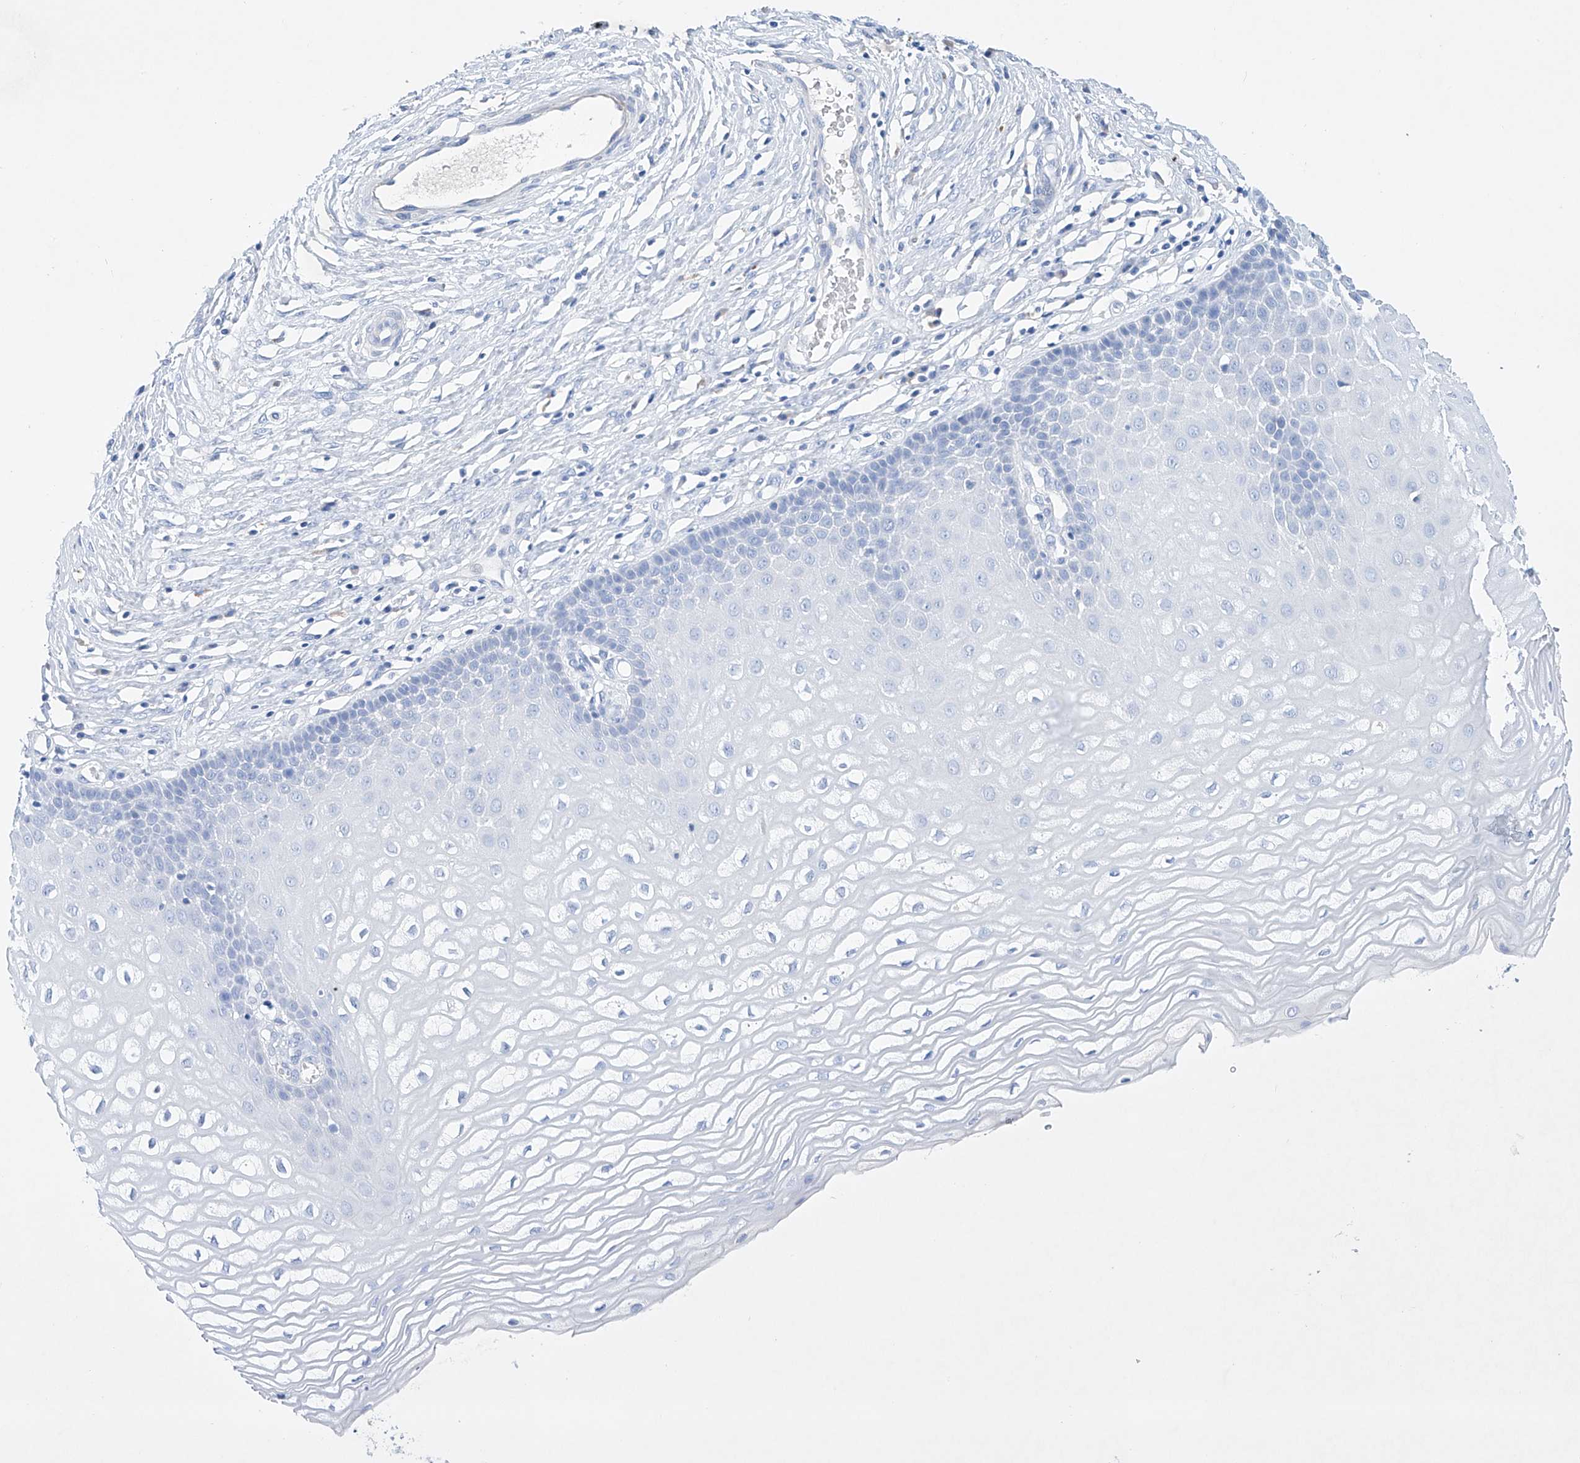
{"staining": {"intensity": "negative", "quantity": "none", "location": "none"}, "tissue": "cervix", "cell_type": "Glandular cells", "image_type": "normal", "snomed": [{"axis": "morphology", "description": "Normal tissue, NOS"}, {"axis": "topography", "description": "Cervix"}], "caption": "IHC image of benign human cervix stained for a protein (brown), which shows no staining in glandular cells.", "gene": "LURAP1", "patient": {"sex": "female", "age": 55}}